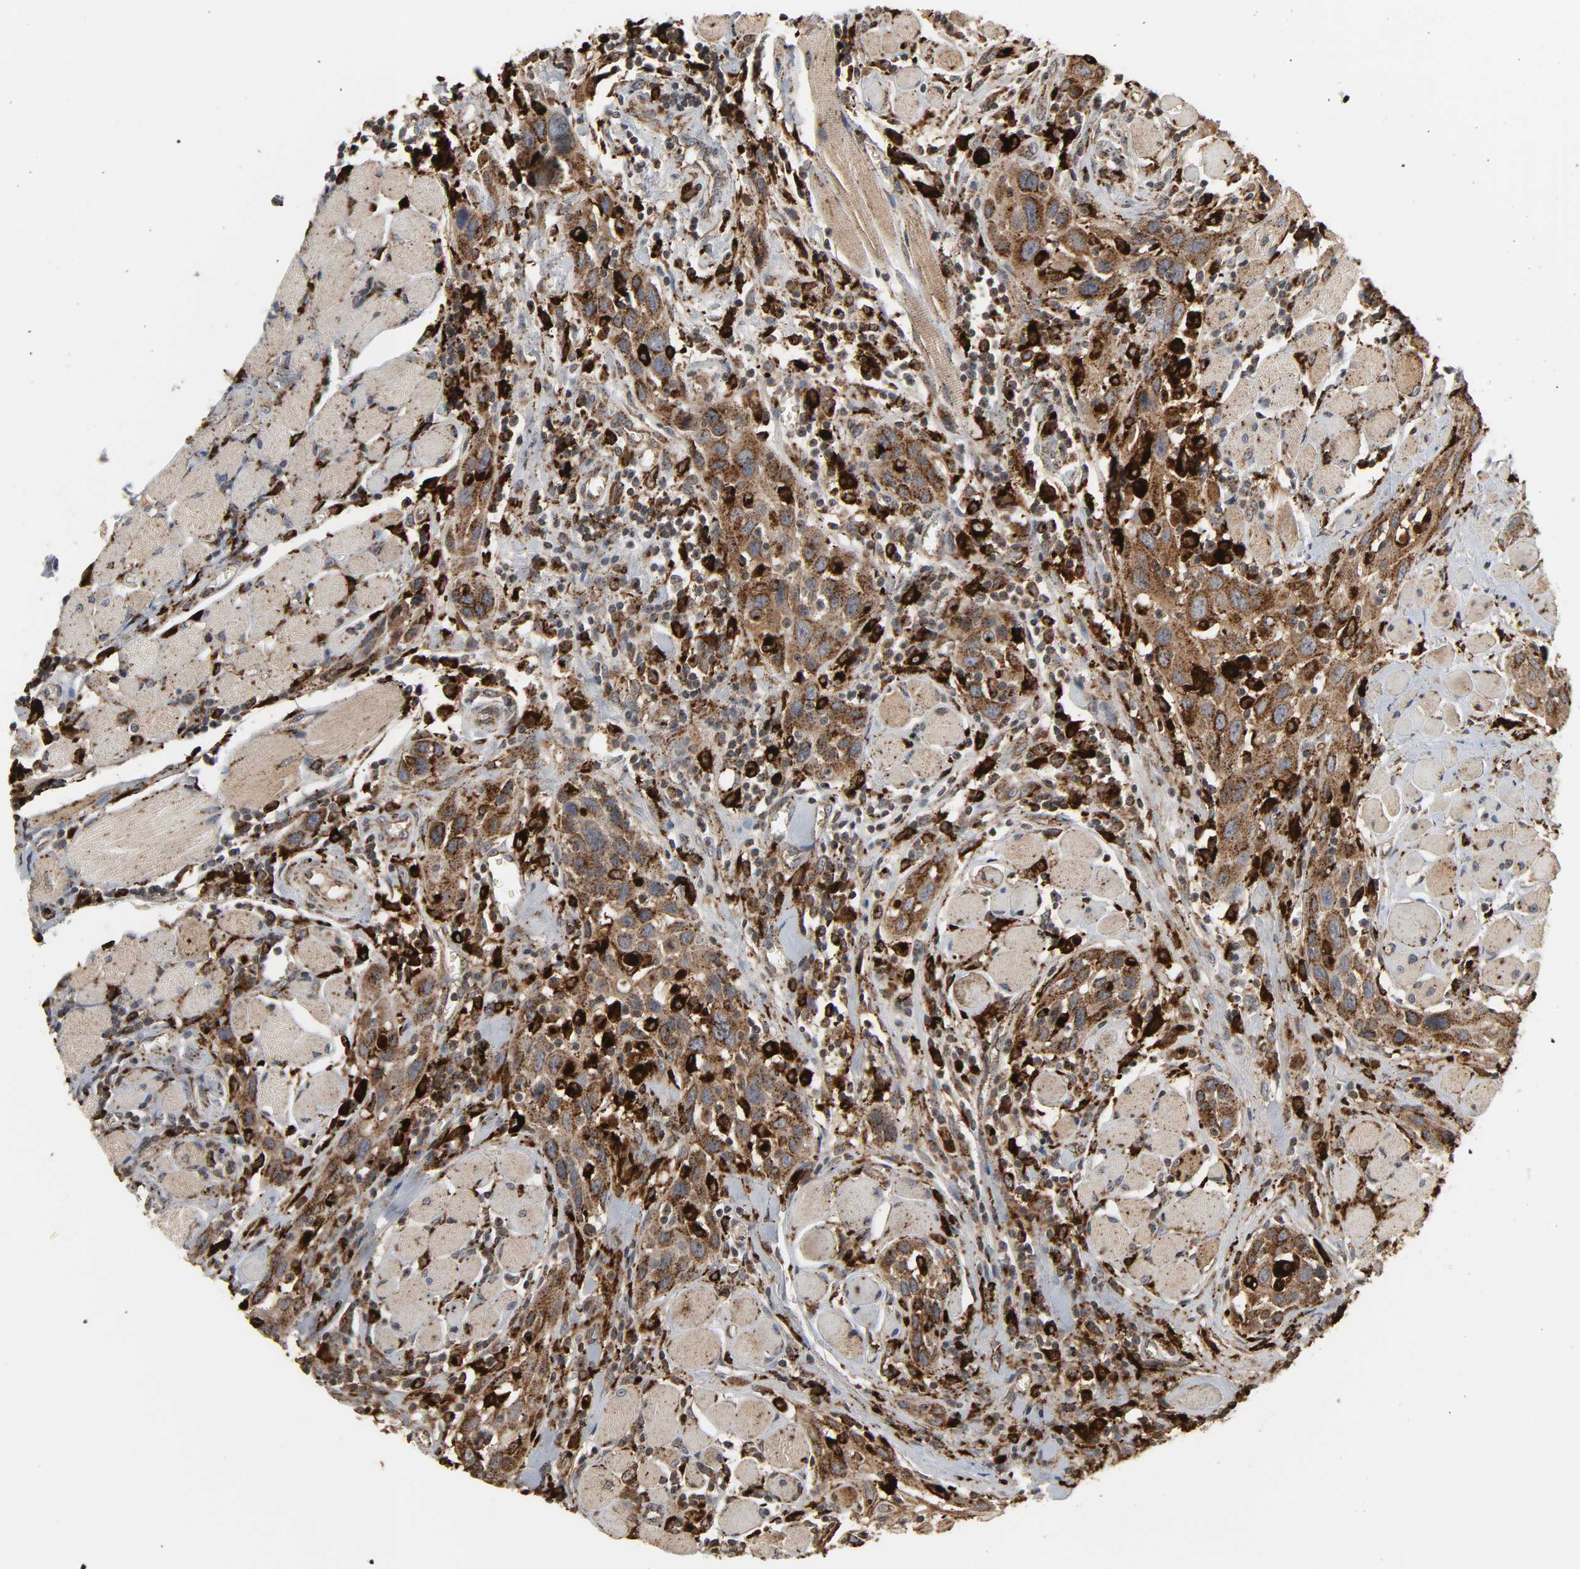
{"staining": {"intensity": "strong", "quantity": ">75%", "location": "cytoplasmic/membranous"}, "tissue": "head and neck cancer", "cell_type": "Tumor cells", "image_type": "cancer", "snomed": [{"axis": "morphology", "description": "Squamous cell carcinoma, NOS"}, {"axis": "topography", "description": "Oral tissue"}, {"axis": "topography", "description": "Head-Neck"}], "caption": "Head and neck cancer (squamous cell carcinoma) stained for a protein exhibits strong cytoplasmic/membranous positivity in tumor cells.", "gene": "PSAP", "patient": {"sex": "female", "age": 50}}